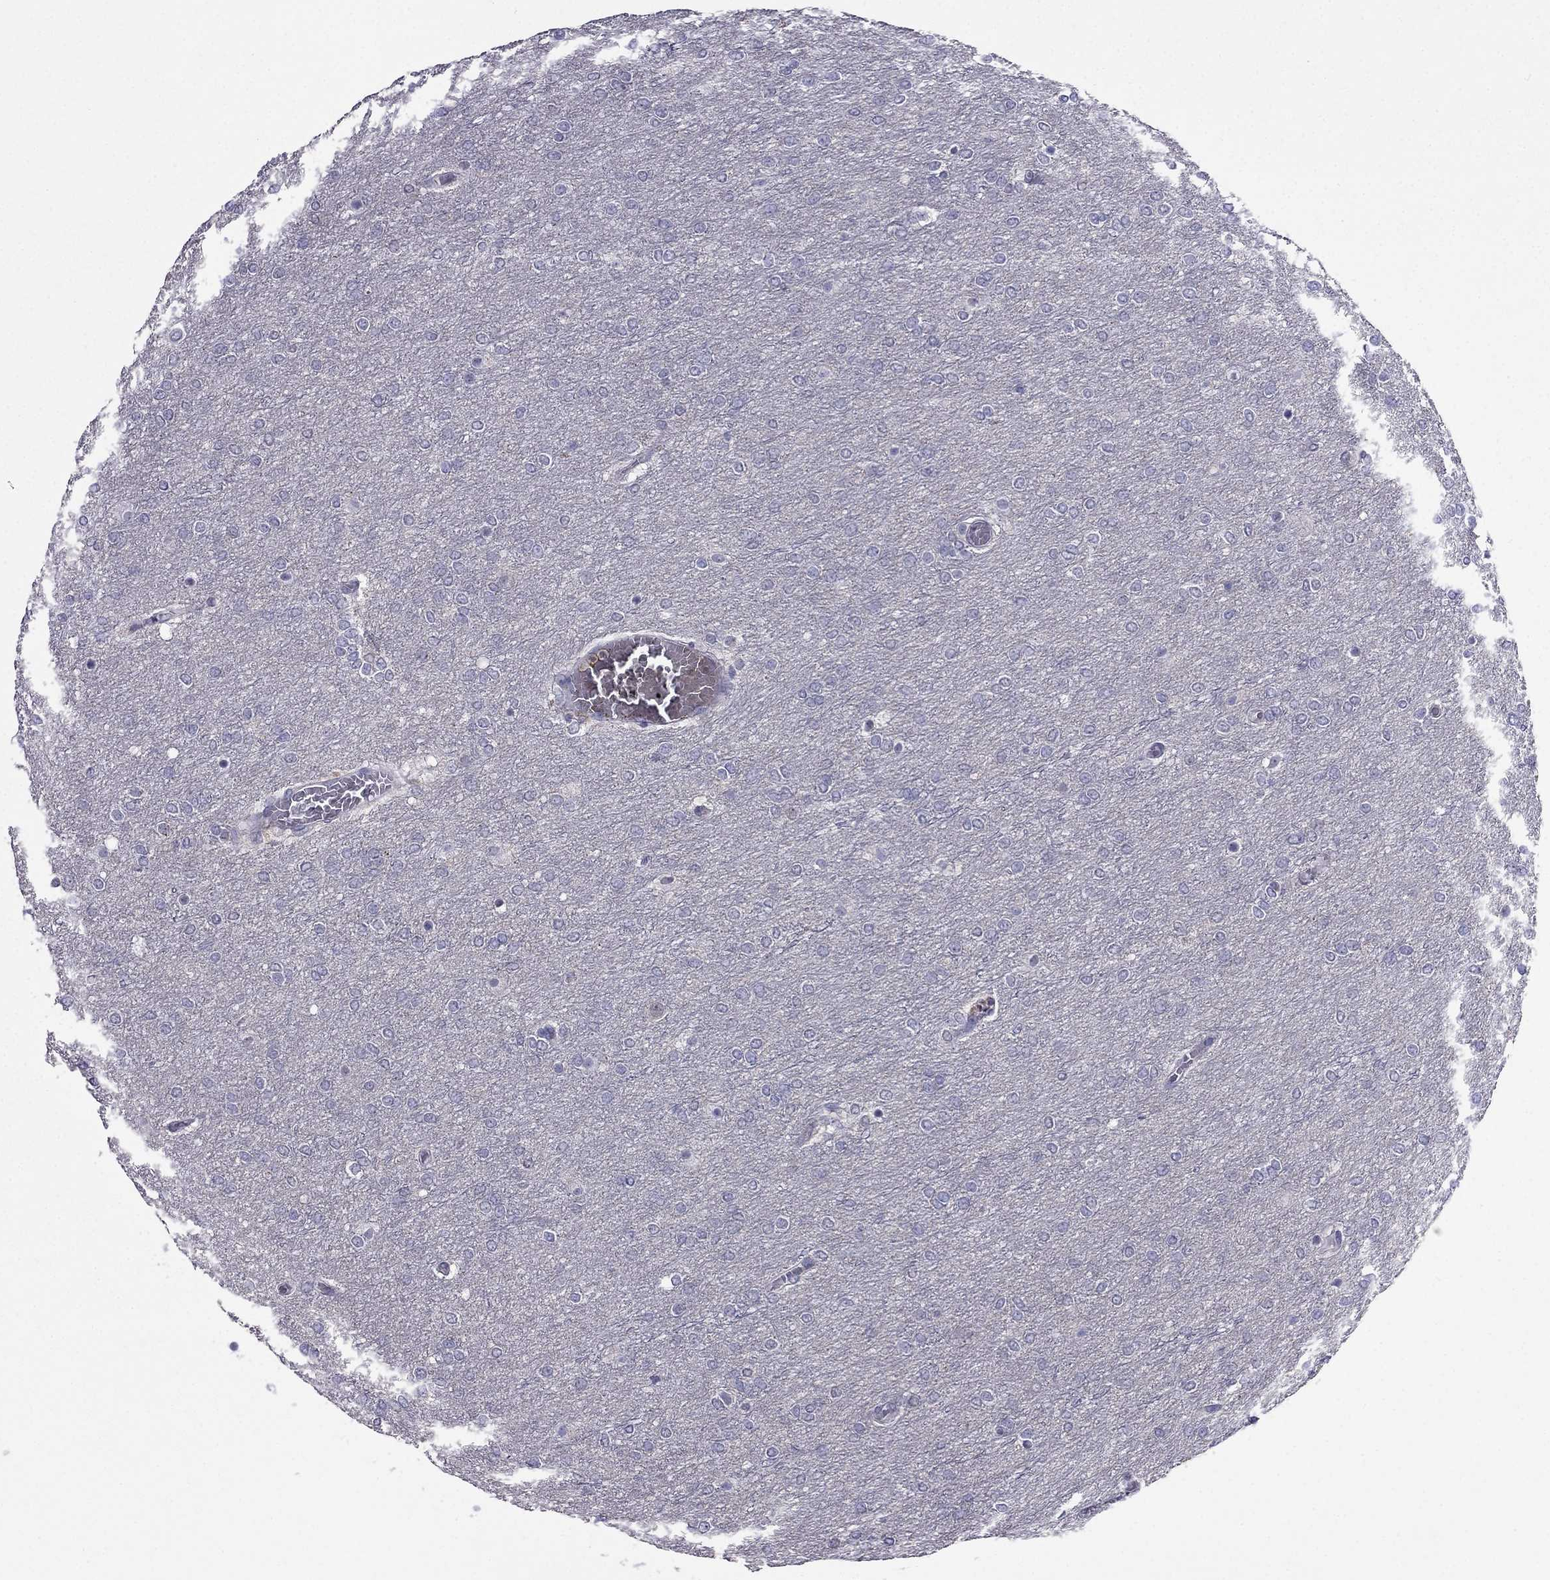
{"staining": {"intensity": "negative", "quantity": "none", "location": "none"}, "tissue": "glioma", "cell_type": "Tumor cells", "image_type": "cancer", "snomed": [{"axis": "morphology", "description": "Glioma, malignant, High grade"}, {"axis": "topography", "description": "Brain"}], "caption": "A high-resolution histopathology image shows immunohistochemistry staining of high-grade glioma (malignant), which displays no significant positivity in tumor cells. (DAB IHC visualized using brightfield microscopy, high magnification).", "gene": "AQP9", "patient": {"sex": "female", "age": 61}}